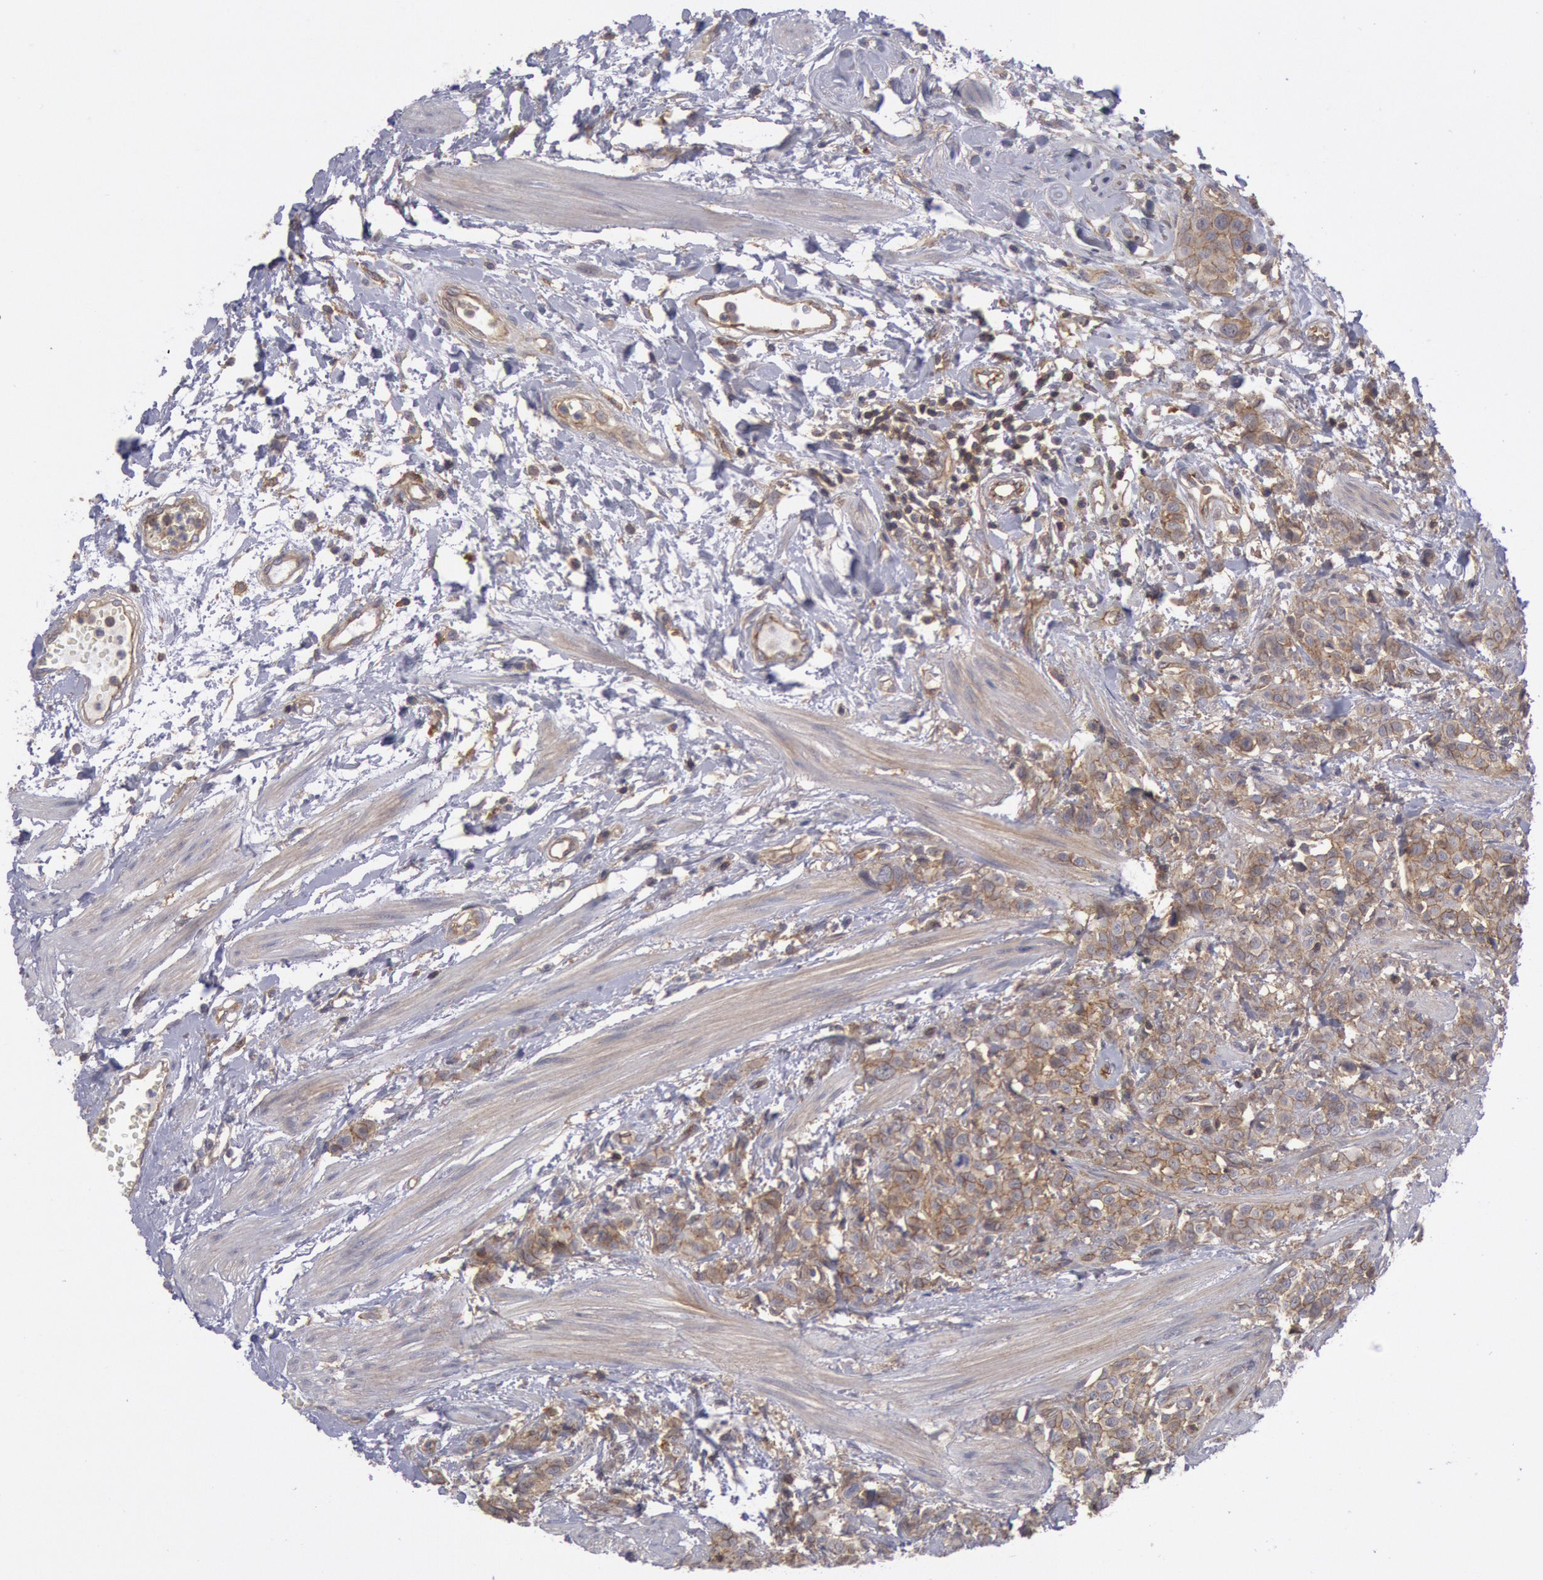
{"staining": {"intensity": "moderate", "quantity": ">75%", "location": "cytoplasmic/membranous"}, "tissue": "urothelial cancer", "cell_type": "Tumor cells", "image_type": "cancer", "snomed": [{"axis": "morphology", "description": "Urothelial carcinoma, High grade"}, {"axis": "topography", "description": "Urinary bladder"}], "caption": "Moderate cytoplasmic/membranous staining is present in approximately >75% of tumor cells in high-grade urothelial carcinoma. (Brightfield microscopy of DAB IHC at high magnification).", "gene": "STX4", "patient": {"sex": "male", "age": 56}}